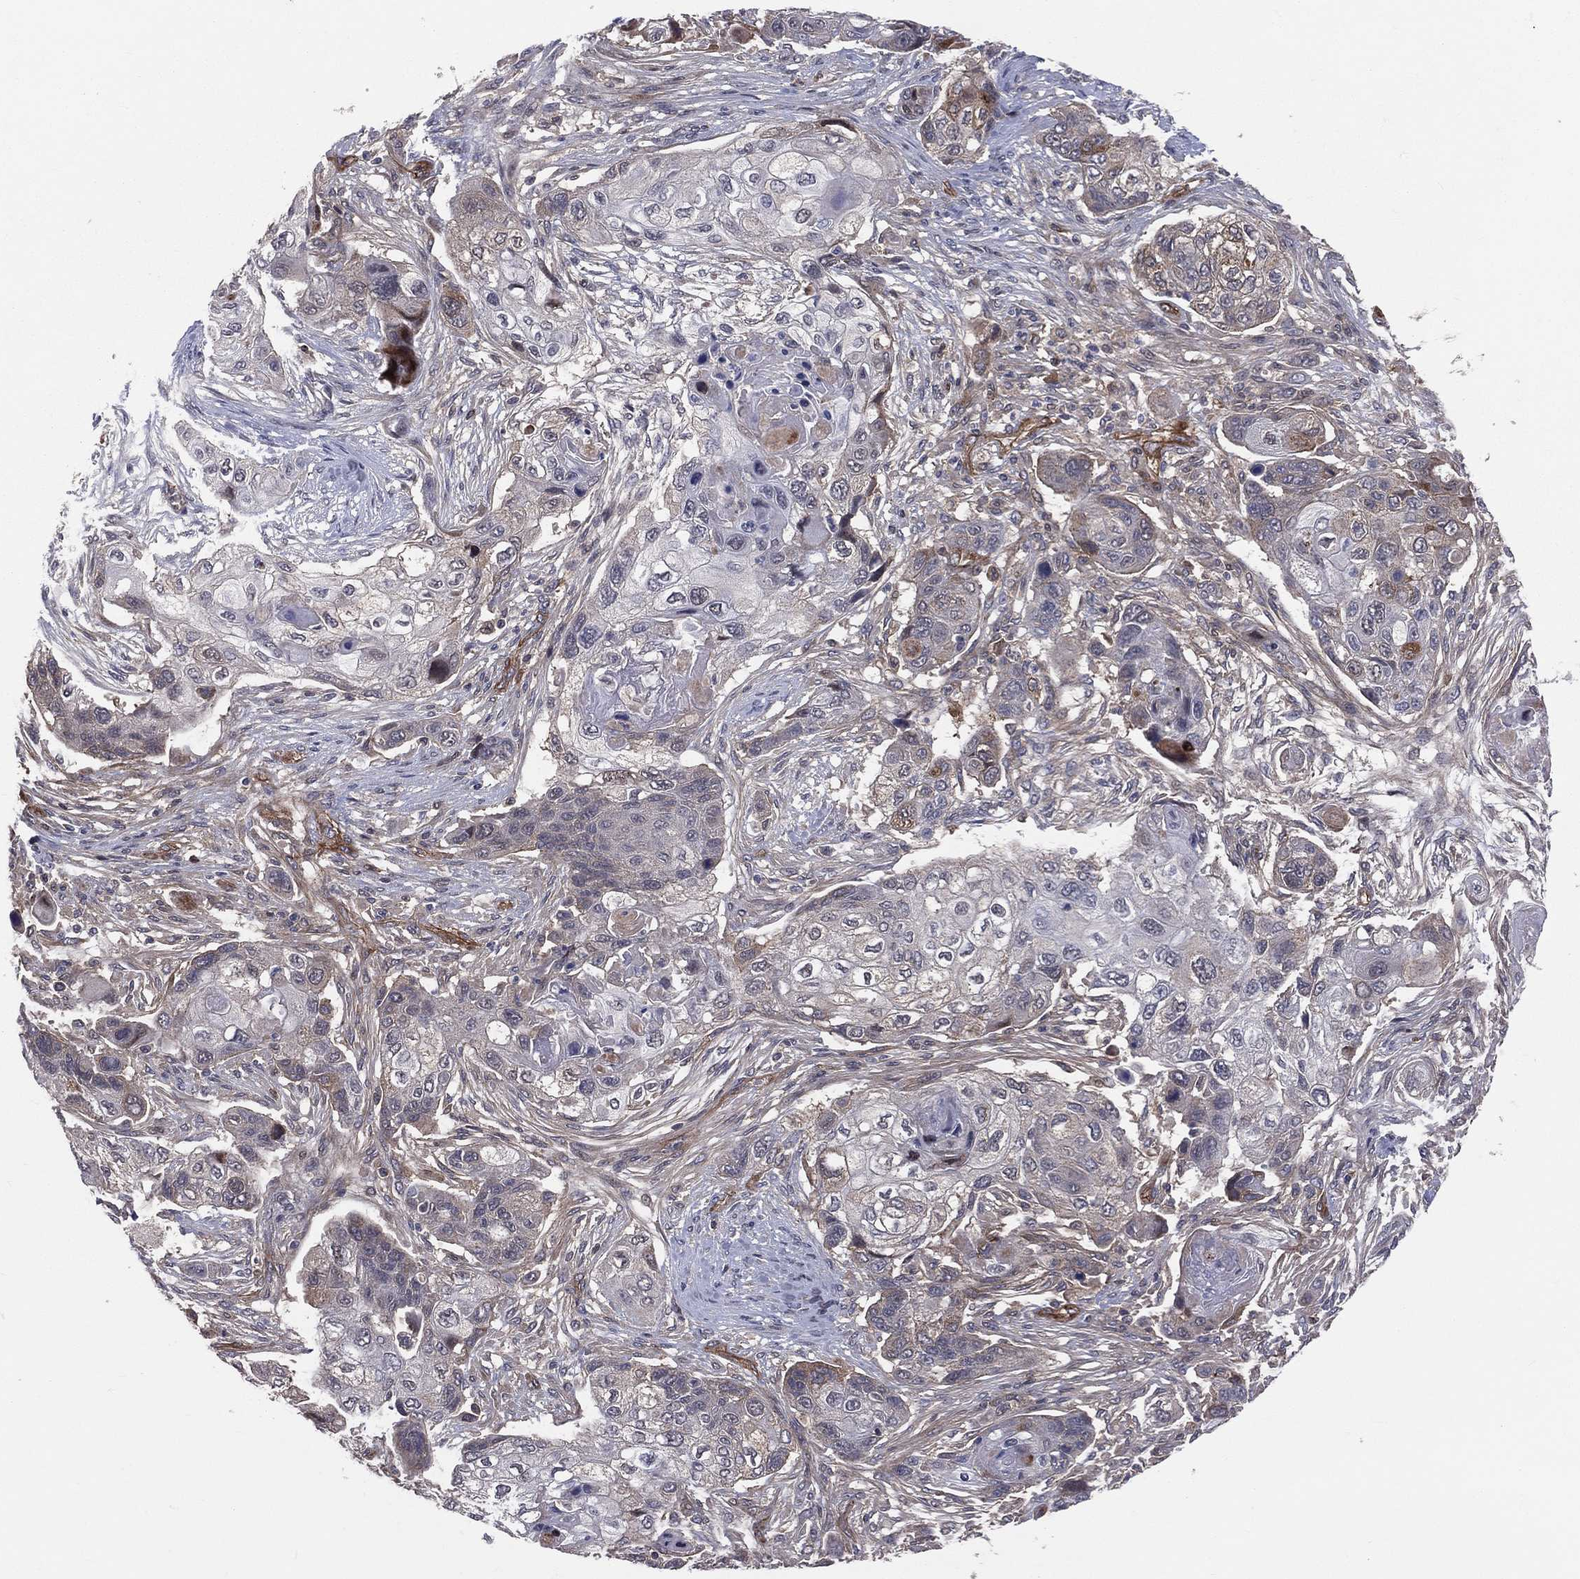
{"staining": {"intensity": "weak", "quantity": "<25%", "location": "cytoplasmic/membranous"}, "tissue": "lung cancer", "cell_type": "Tumor cells", "image_type": "cancer", "snomed": [{"axis": "morphology", "description": "Squamous cell carcinoma, NOS"}, {"axis": "topography", "description": "Lung"}], "caption": "Immunohistochemical staining of lung cancer (squamous cell carcinoma) demonstrates no significant expression in tumor cells.", "gene": "ENTPD1", "patient": {"sex": "male", "age": 69}}